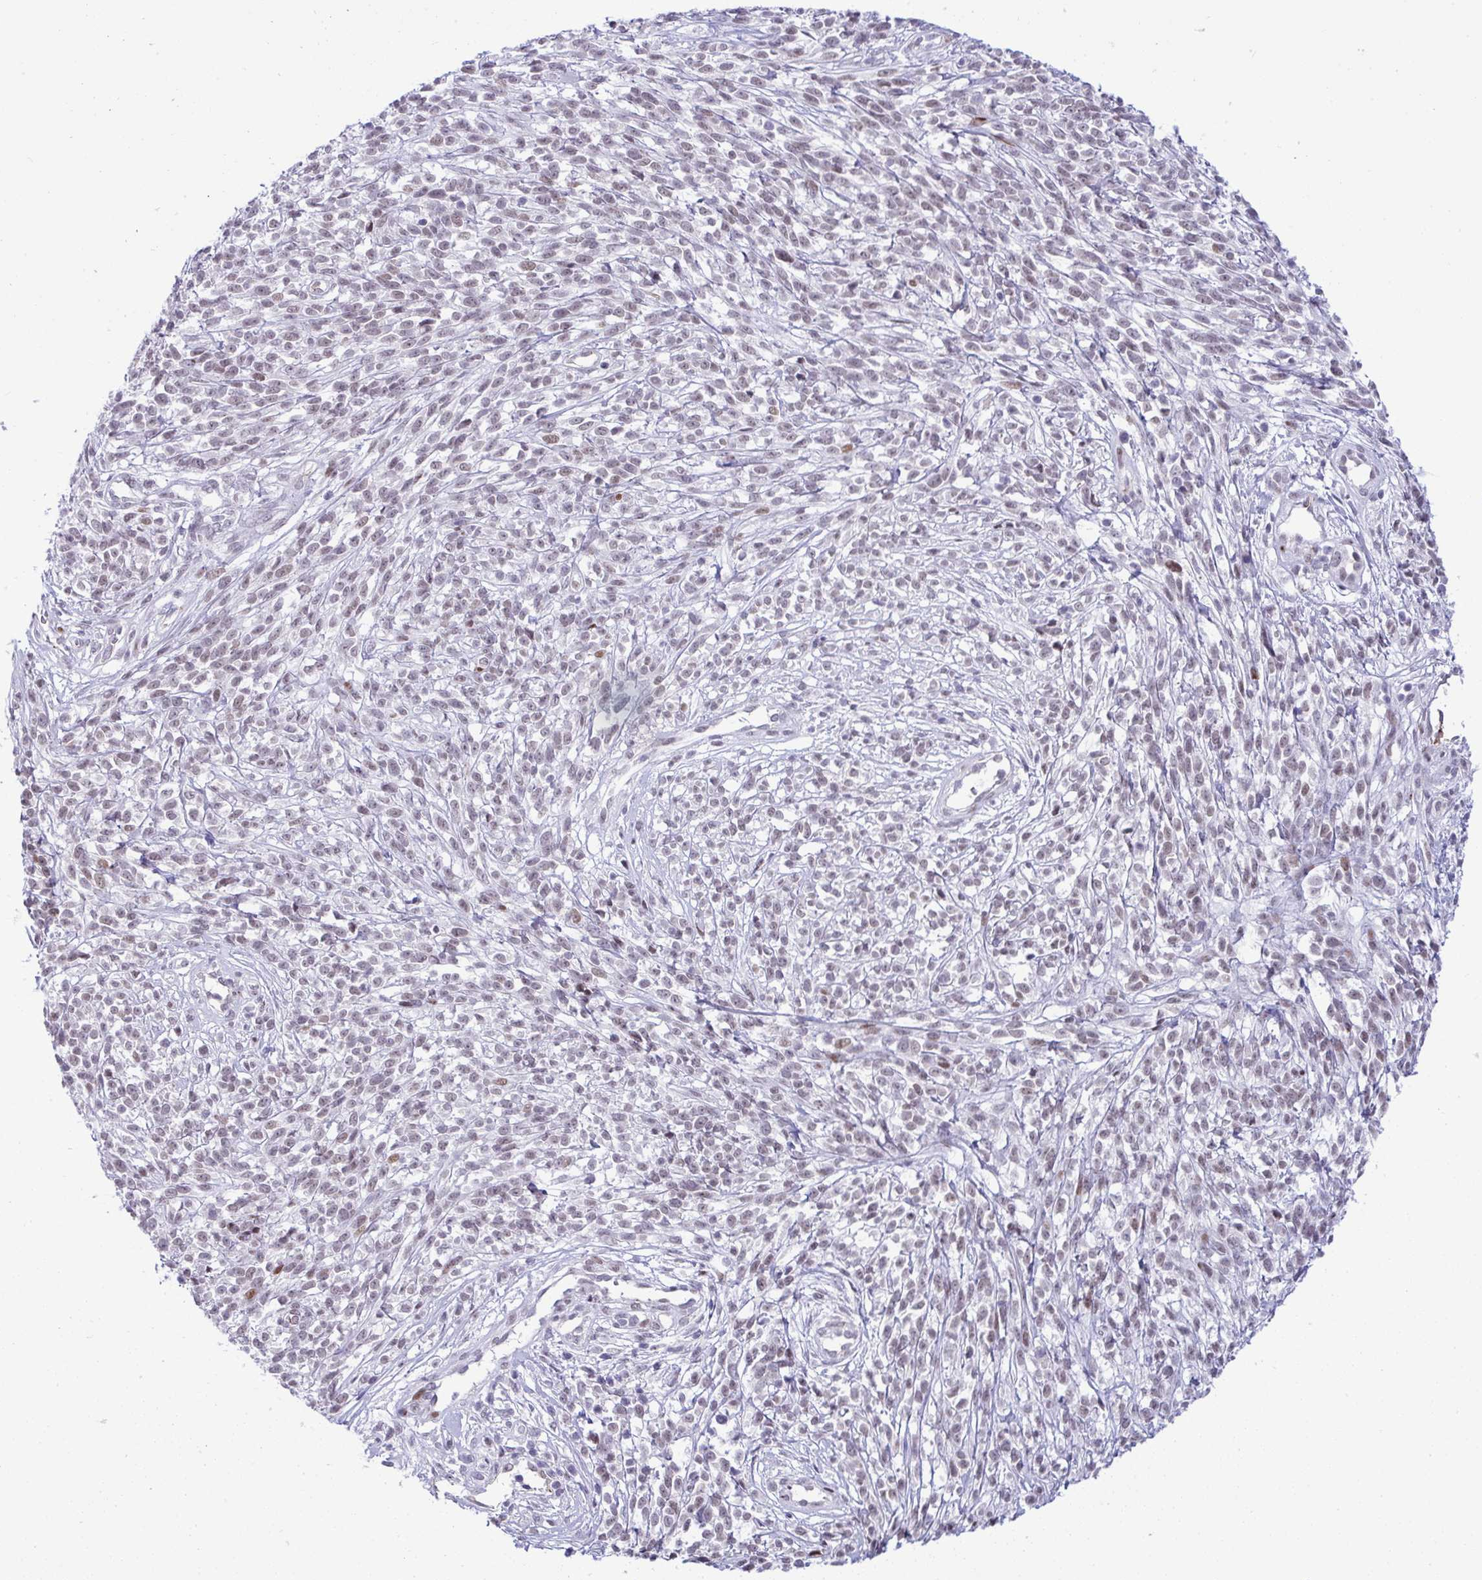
{"staining": {"intensity": "weak", "quantity": ">75%", "location": "nuclear"}, "tissue": "melanoma", "cell_type": "Tumor cells", "image_type": "cancer", "snomed": [{"axis": "morphology", "description": "Malignant melanoma, NOS"}, {"axis": "topography", "description": "Skin"}, {"axis": "topography", "description": "Skin of trunk"}], "caption": "A high-resolution micrograph shows immunohistochemistry (IHC) staining of malignant melanoma, which displays weak nuclear expression in approximately >75% of tumor cells.", "gene": "ZFHX3", "patient": {"sex": "male", "age": 74}}